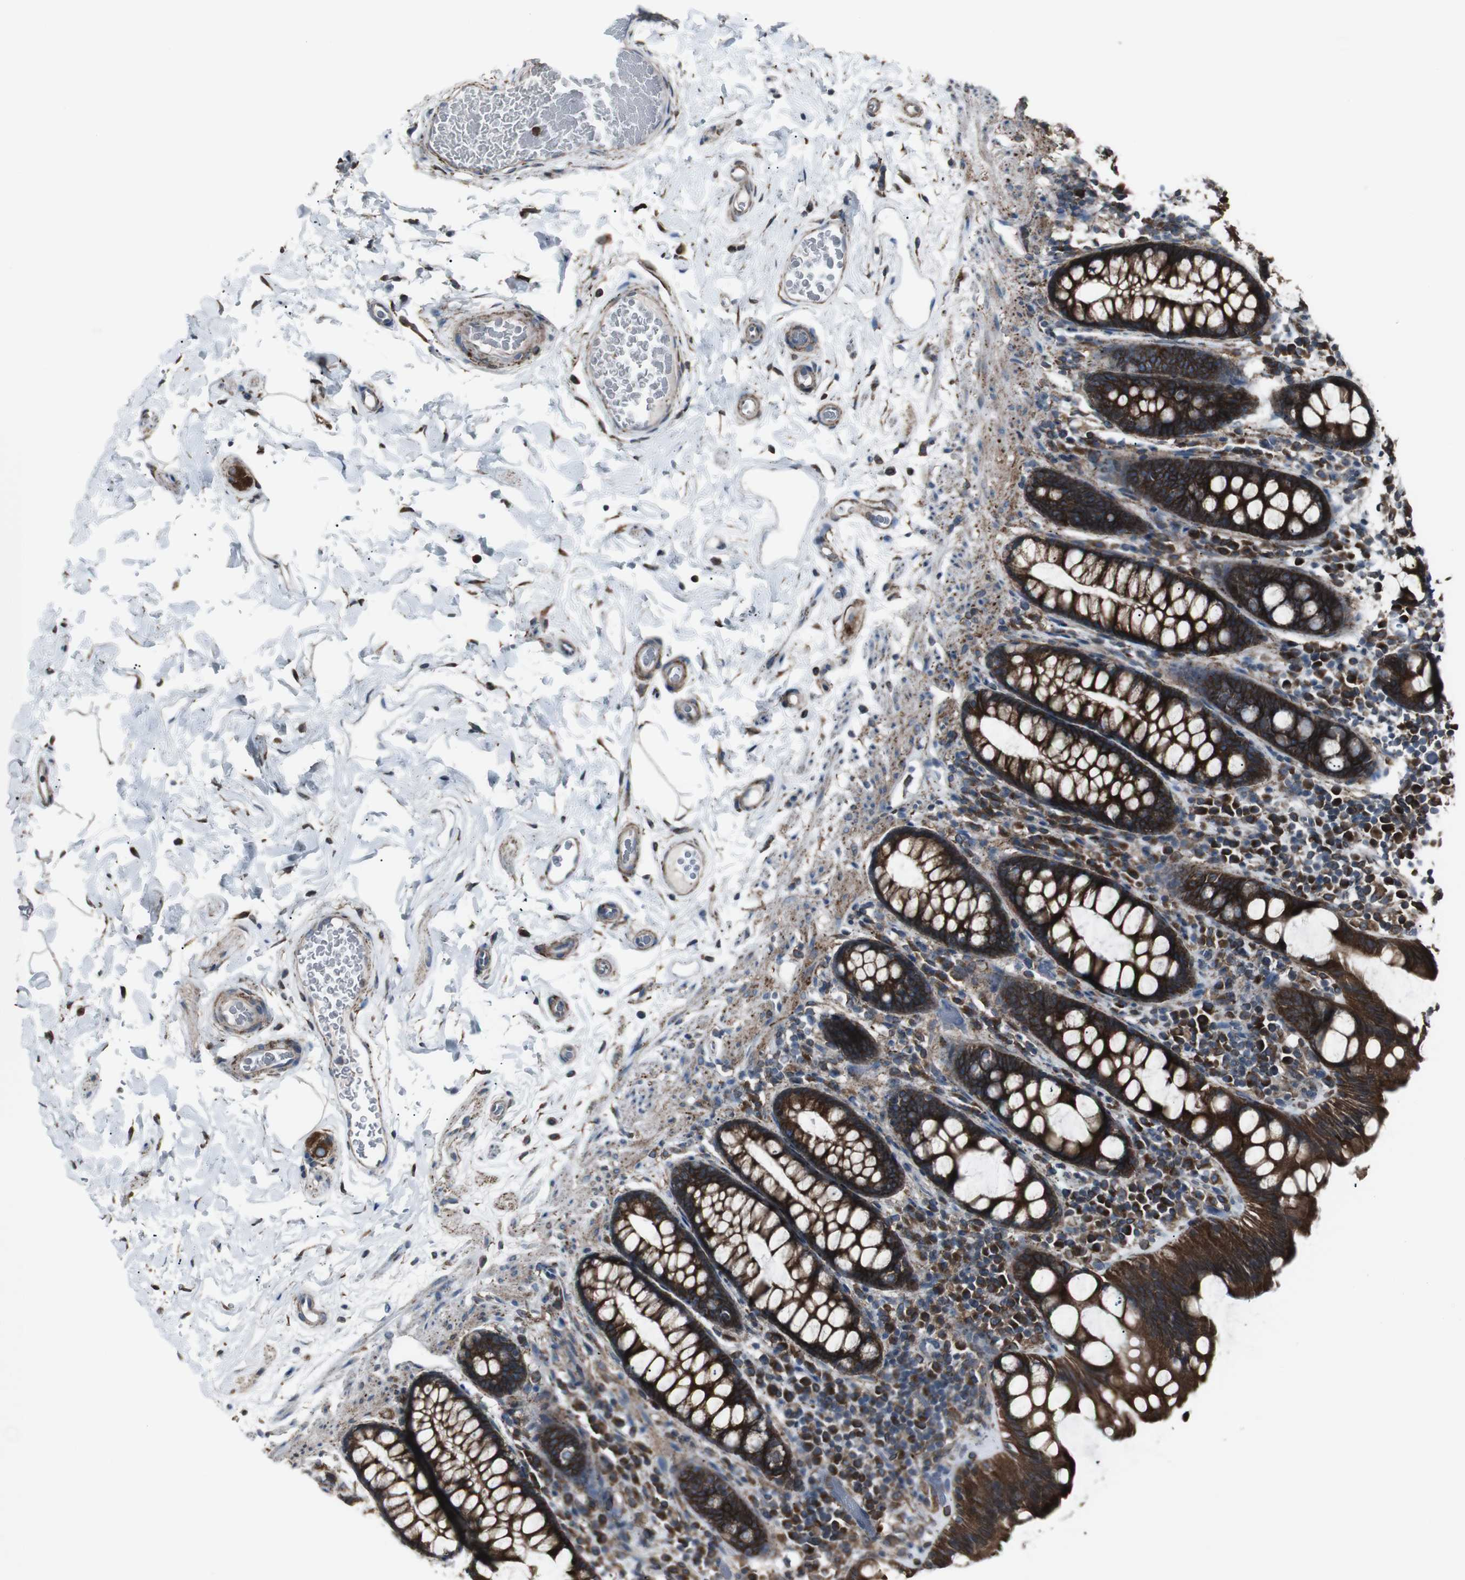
{"staining": {"intensity": "weak", "quantity": "25%-75%", "location": "cytoplasmic/membranous"}, "tissue": "colon", "cell_type": "Endothelial cells", "image_type": "normal", "snomed": [{"axis": "morphology", "description": "Normal tissue, NOS"}, {"axis": "topography", "description": "Colon"}], "caption": "Endothelial cells display weak cytoplasmic/membranous staining in approximately 25%-75% of cells in normal colon.", "gene": "LNPK", "patient": {"sex": "female", "age": 80}}